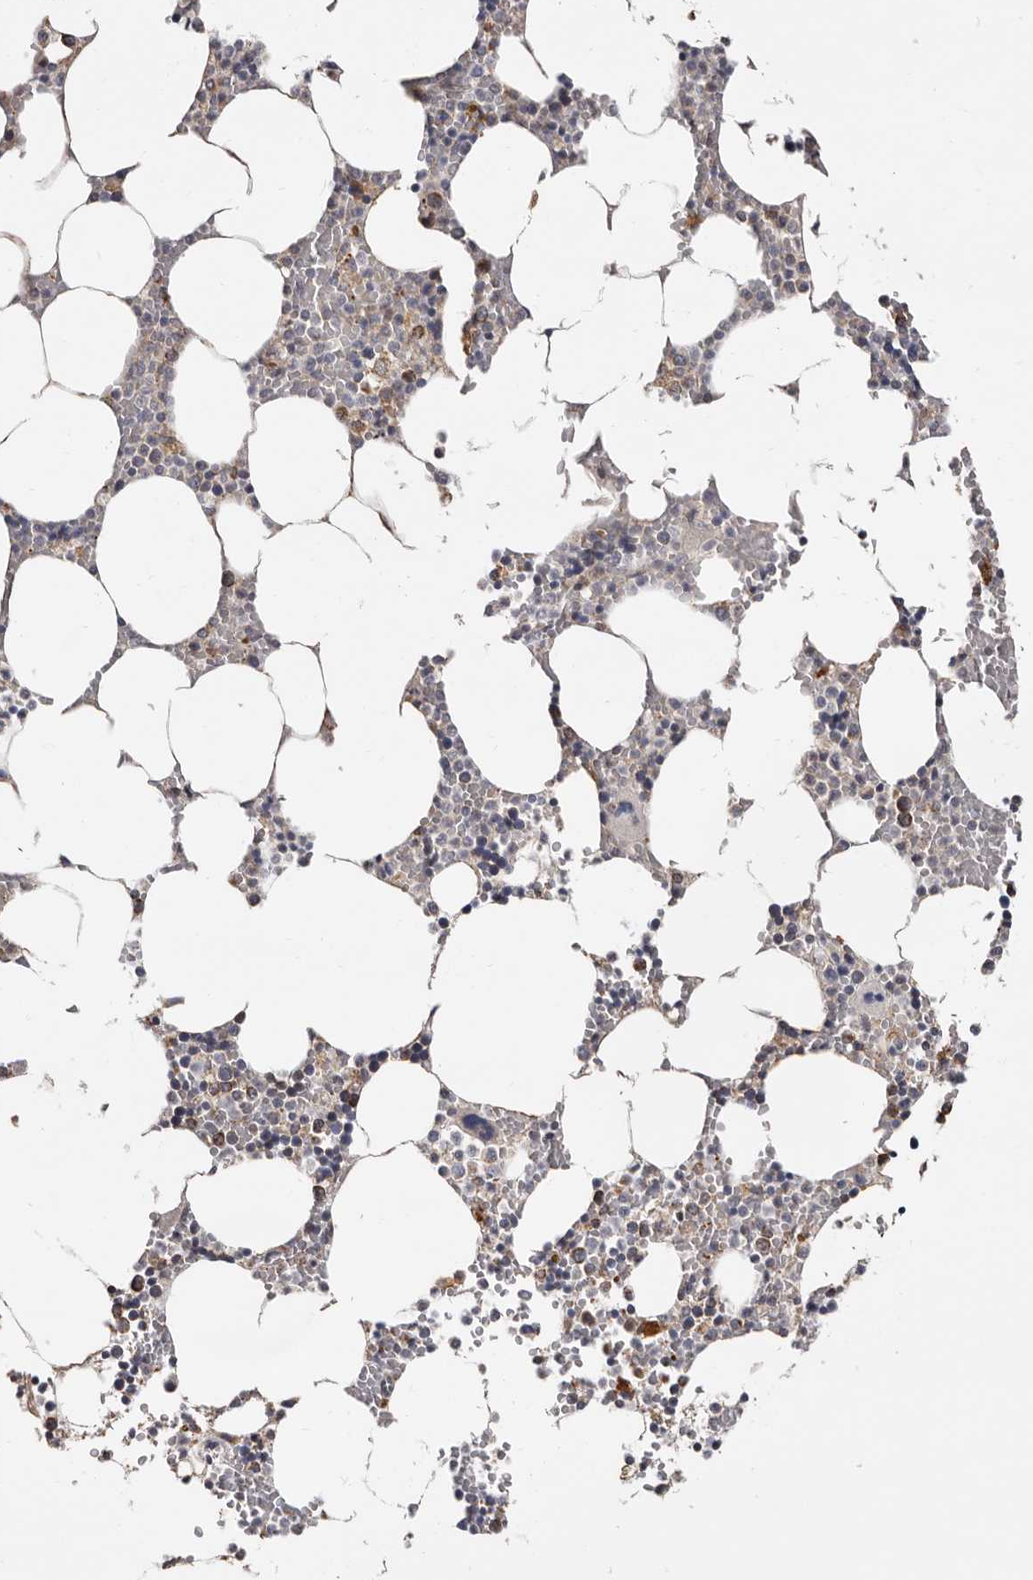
{"staining": {"intensity": "moderate", "quantity": "<25%", "location": "cytoplasmic/membranous"}, "tissue": "bone marrow", "cell_type": "Hematopoietic cells", "image_type": "normal", "snomed": [{"axis": "morphology", "description": "Normal tissue, NOS"}, {"axis": "topography", "description": "Bone marrow"}], "caption": "Bone marrow stained for a protein (brown) displays moderate cytoplasmic/membranous positive positivity in about <25% of hematopoietic cells.", "gene": "MRPL18", "patient": {"sex": "male", "age": 70}}